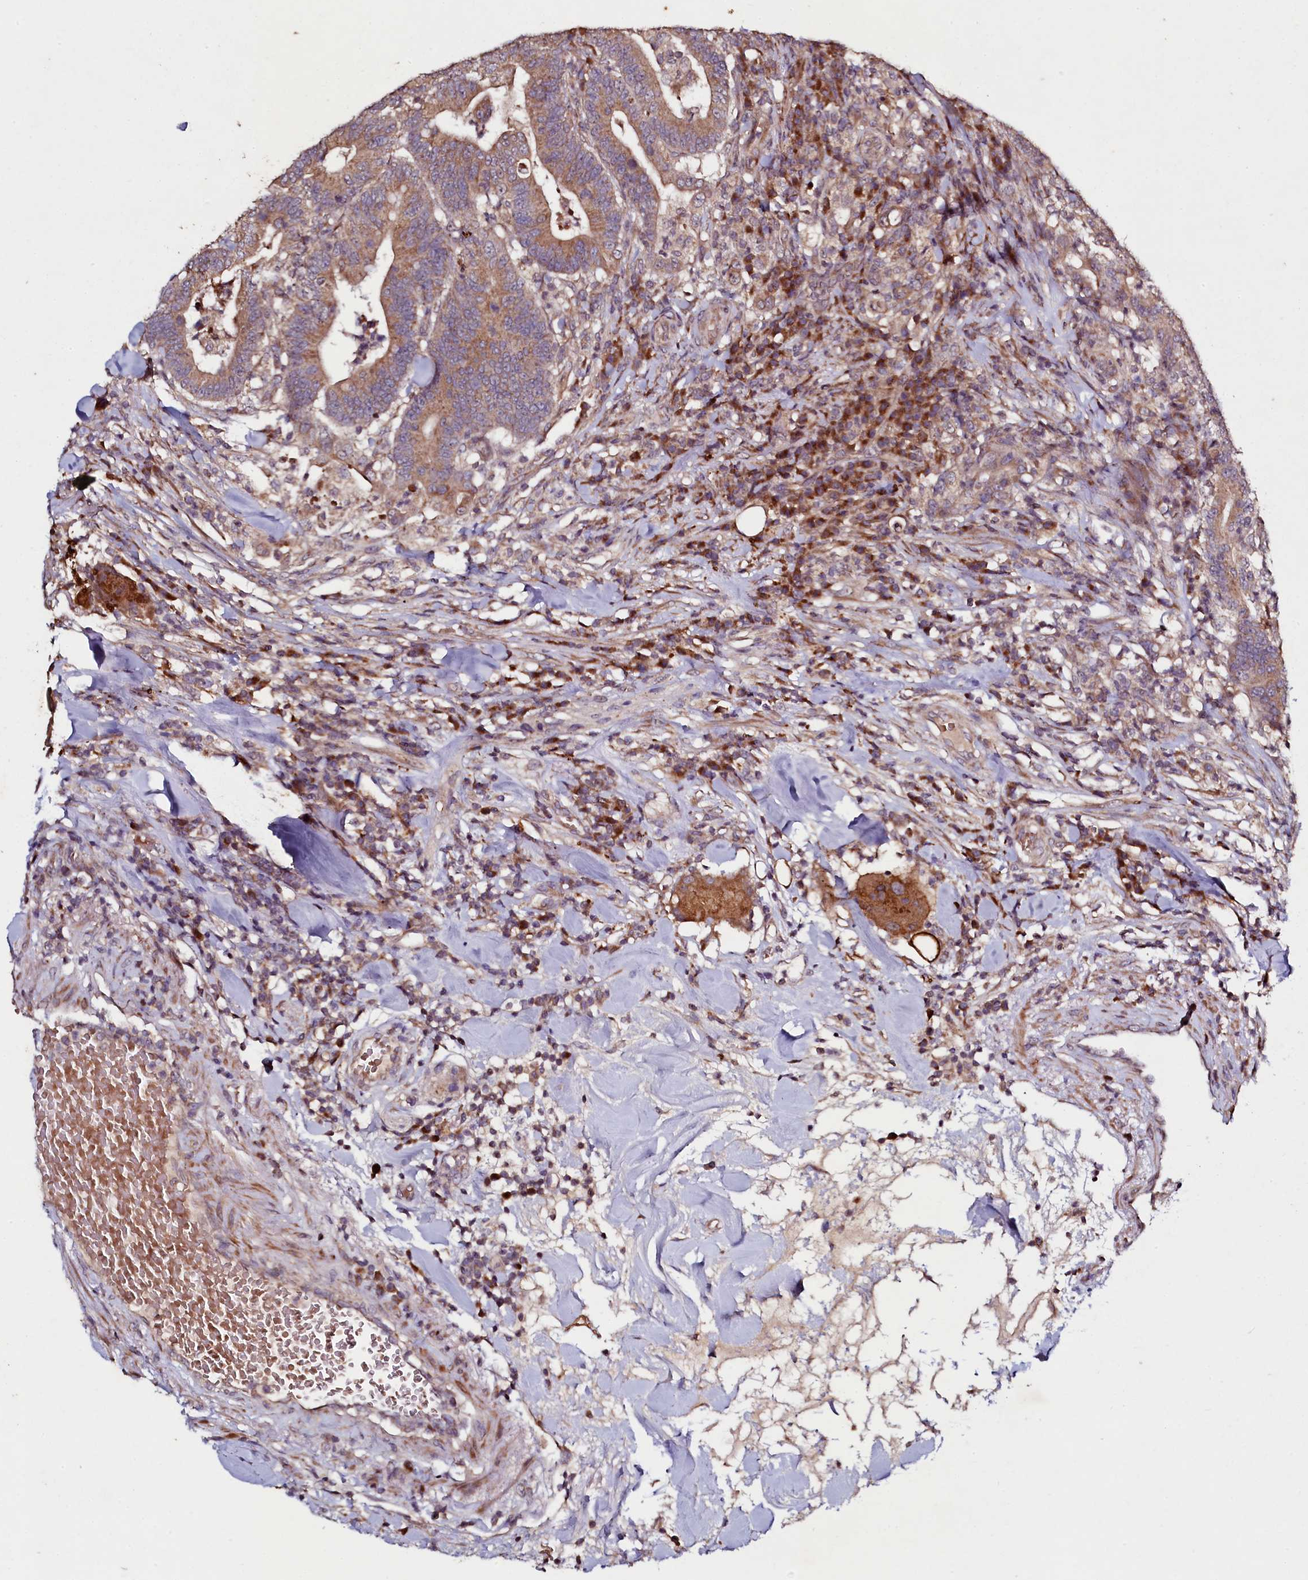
{"staining": {"intensity": "moderate", "quantity": ">75%", "location": "cytoplasmic/membranous"}, "tissue": "colorectal cancer", "cell_type": "Tumor cells", "image_type": "cancer", "snomed": [{"axis": "morphology", "description": "Adenocarcinoma, NOS"}, {"axis": "topography", "description": "Colon"}], "caption": "Human colorectal adenocarcinoma stained with a brown dye demonstrates moderate cytoplasmic/membranous positive expression in about >75% of tumor cells.", "gene": "SEC24C", "patient": {"sex": "female", "age": 66}}